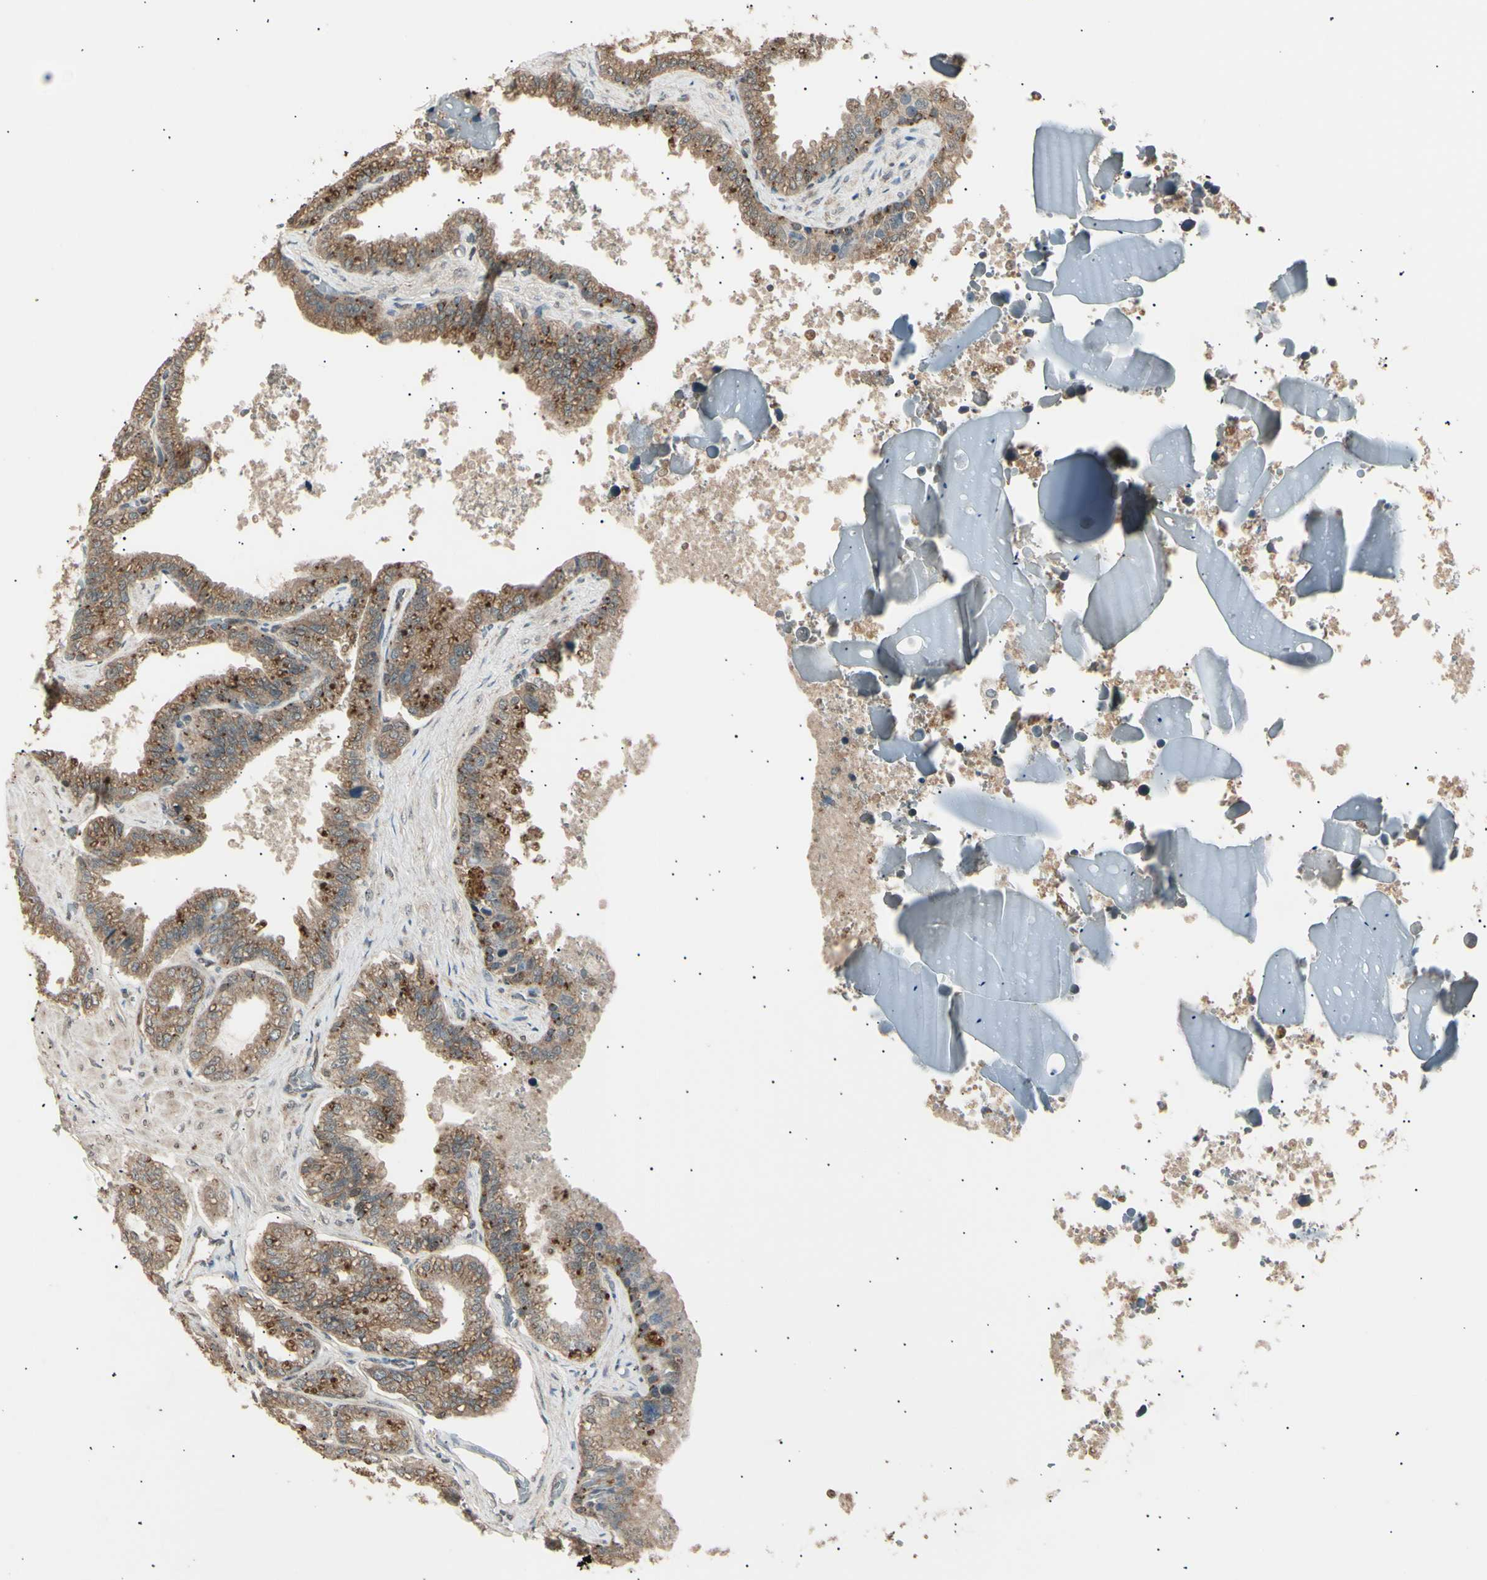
{"staining": {"intensity": "moderate", "quantity": ">75%", "location": "cytoplasmic/membranous"}, "tissue": "seminal vesicle", "cell_type": "Glandular cells", "image_type": "normal", "snomed": [{"axis": "morphology", "description": "Normal tissue, NOS"}, {"axis": "topography", "description": "Seminal veicle"}], "caption": "Immunohistochemistry of normal human seminal vesicle reveals medium levels of moderate cytoplasmic/membranous positivity in about >75% of glandular cells.", "gene": "NUAK2", "patient": {"sex": "male", "age": 46}}